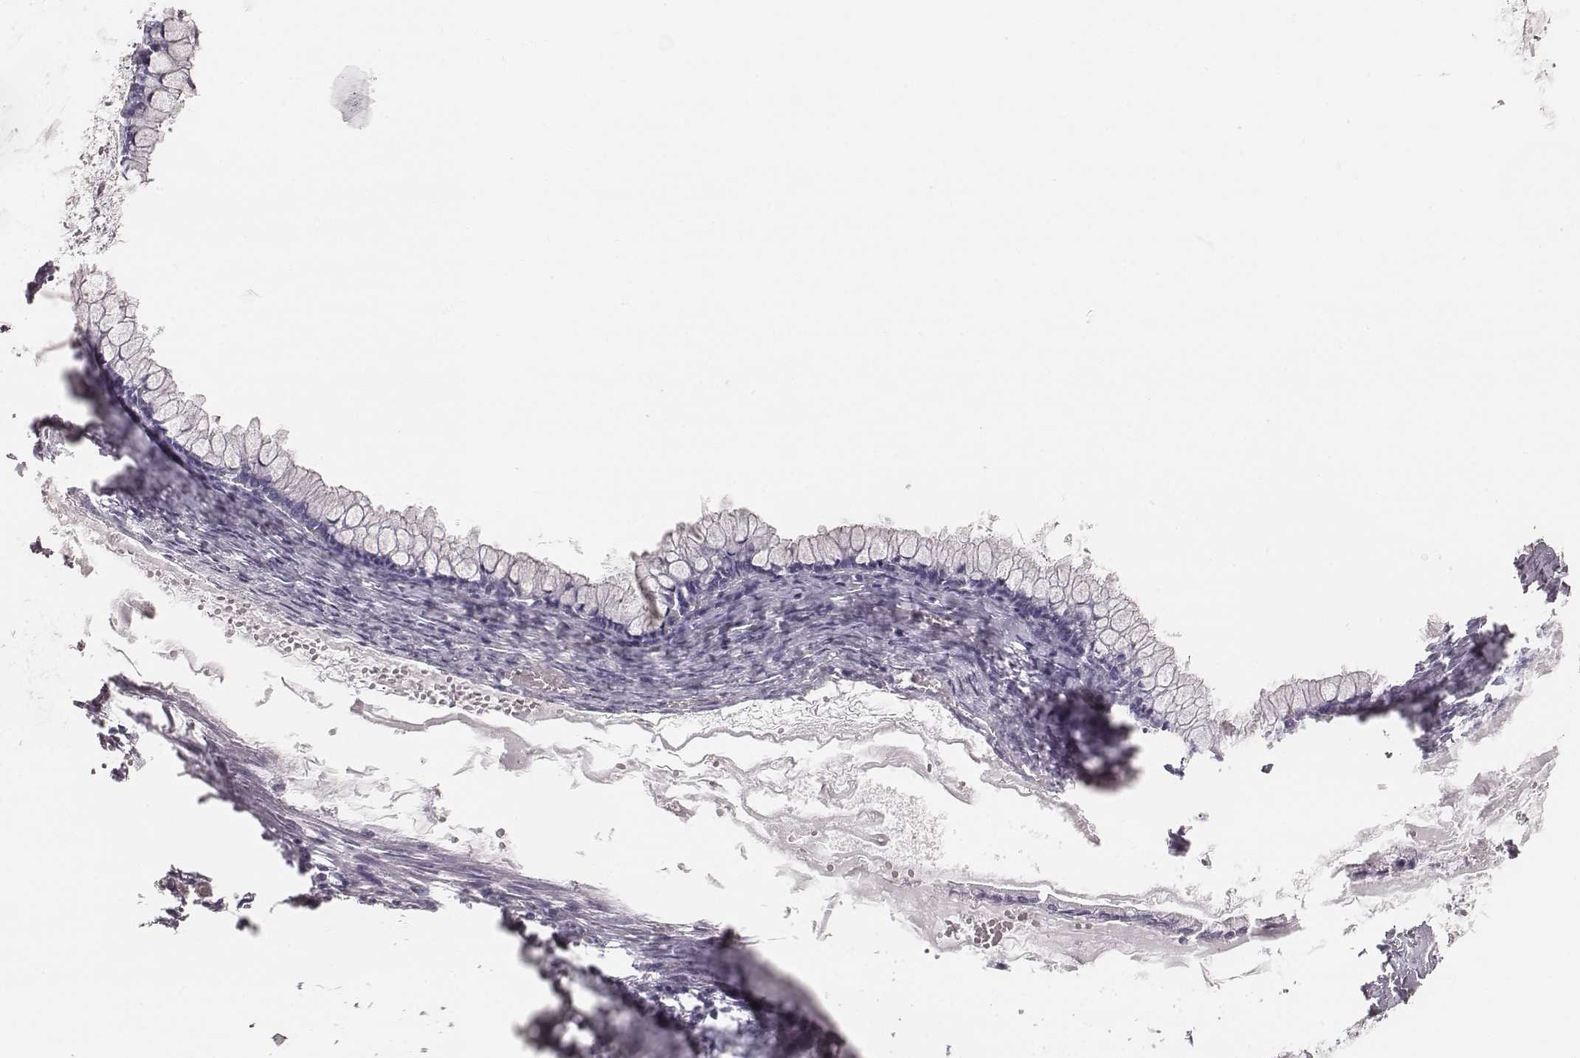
{"staining": {"intensity": "negative", "quantity": "none", "location": "none"}, "tissue": "ovarian cancer", "cell_type": "Tumor cells", "image_type": "cancer", "snomed": [{"axis": "morphology", "description": "Cystadenocarcinoma, mucinous, NOS"}, {"axis": "topography", "description": "Ovary"}], "caption": "Micrograph shows no protein positivity in tumor cells of ovarian cancer (mucinous cystadenocarcinoma) tissue.", "gene": "ZP4", "patient": {"sex": "female", "age": 67}}